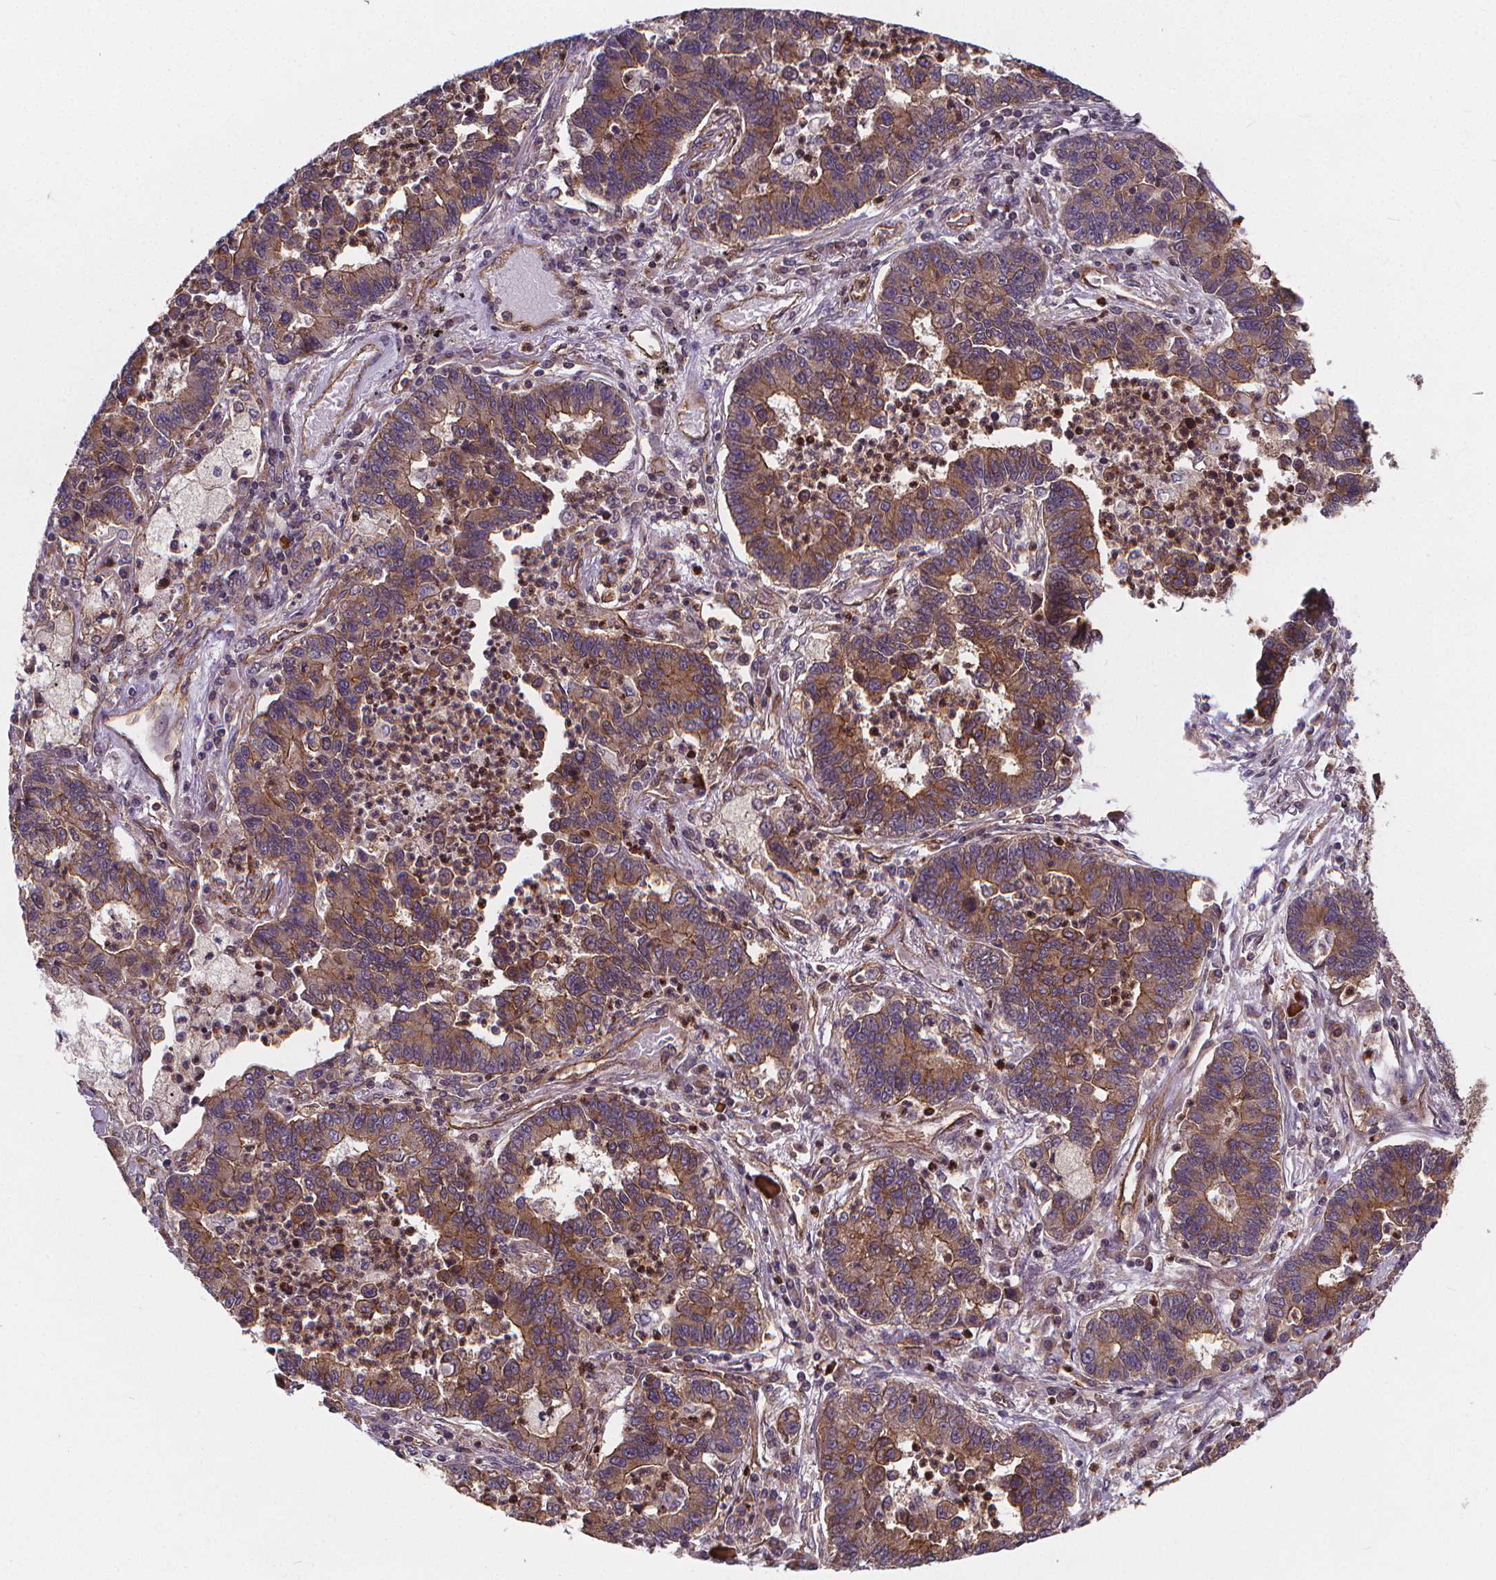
{"staining": {"intensity": "moderate", "quantity": ">75%", "location": "cytoplasmic/membranous"}, "tissue": "lung cancer", "cell_type": "Tumor cells", "image_type": "cancer", "snomed": [{"axis": "morphology", "description": "Adenocarcinoma, NOS"}, {"axis": "topography", "description": "Lung"}], "caption": "Tumor cells reveal moderate cytoplasmic/membranous positivity in approximately >75% of cells in lung cancer.", "gene": "CLINT1", "patient": {"sex": "female", "age": 57}}